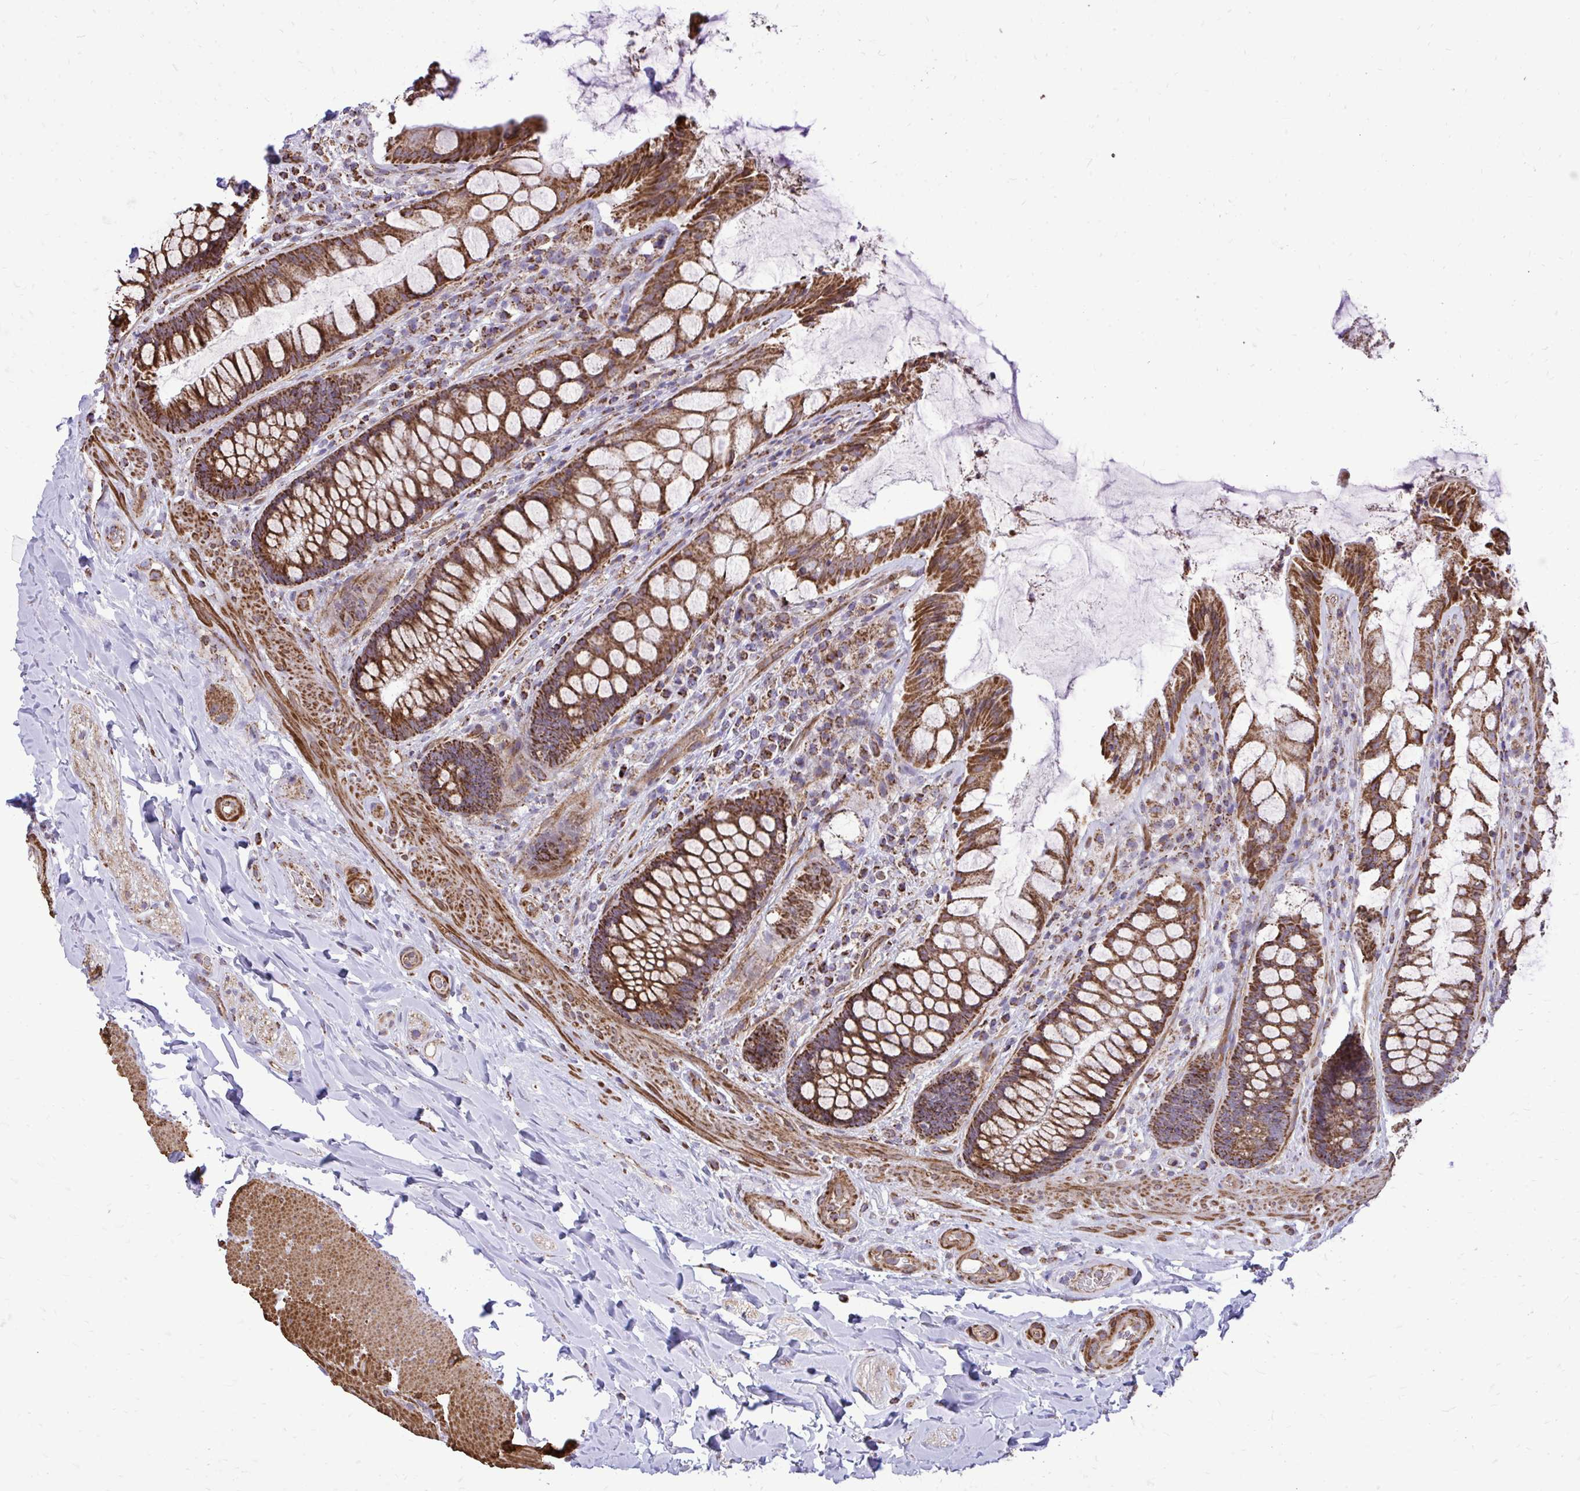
{"staining": {"intensity": "moderate", "quantity": ">75%", "location": "cytoplasmic/membranous"}, "tissue": "rectum", "cell_type": "Glandular cells", "image_type": "normal", "snomed": [{"axis": "morphology", "description": "Normal tissue, NOS"}, {"axis": "topography", "description": "Rectum"}], "caption": "Immunohistochemistry (DAB (3,3'-diaminobenzidine)) staining of normal rectum exhibits moderate cytoplasmic/membranous protein expression in about >75% of glandular cells.", "gene": "UBE2C", "patient": {"sex": "female", "age": 58}}